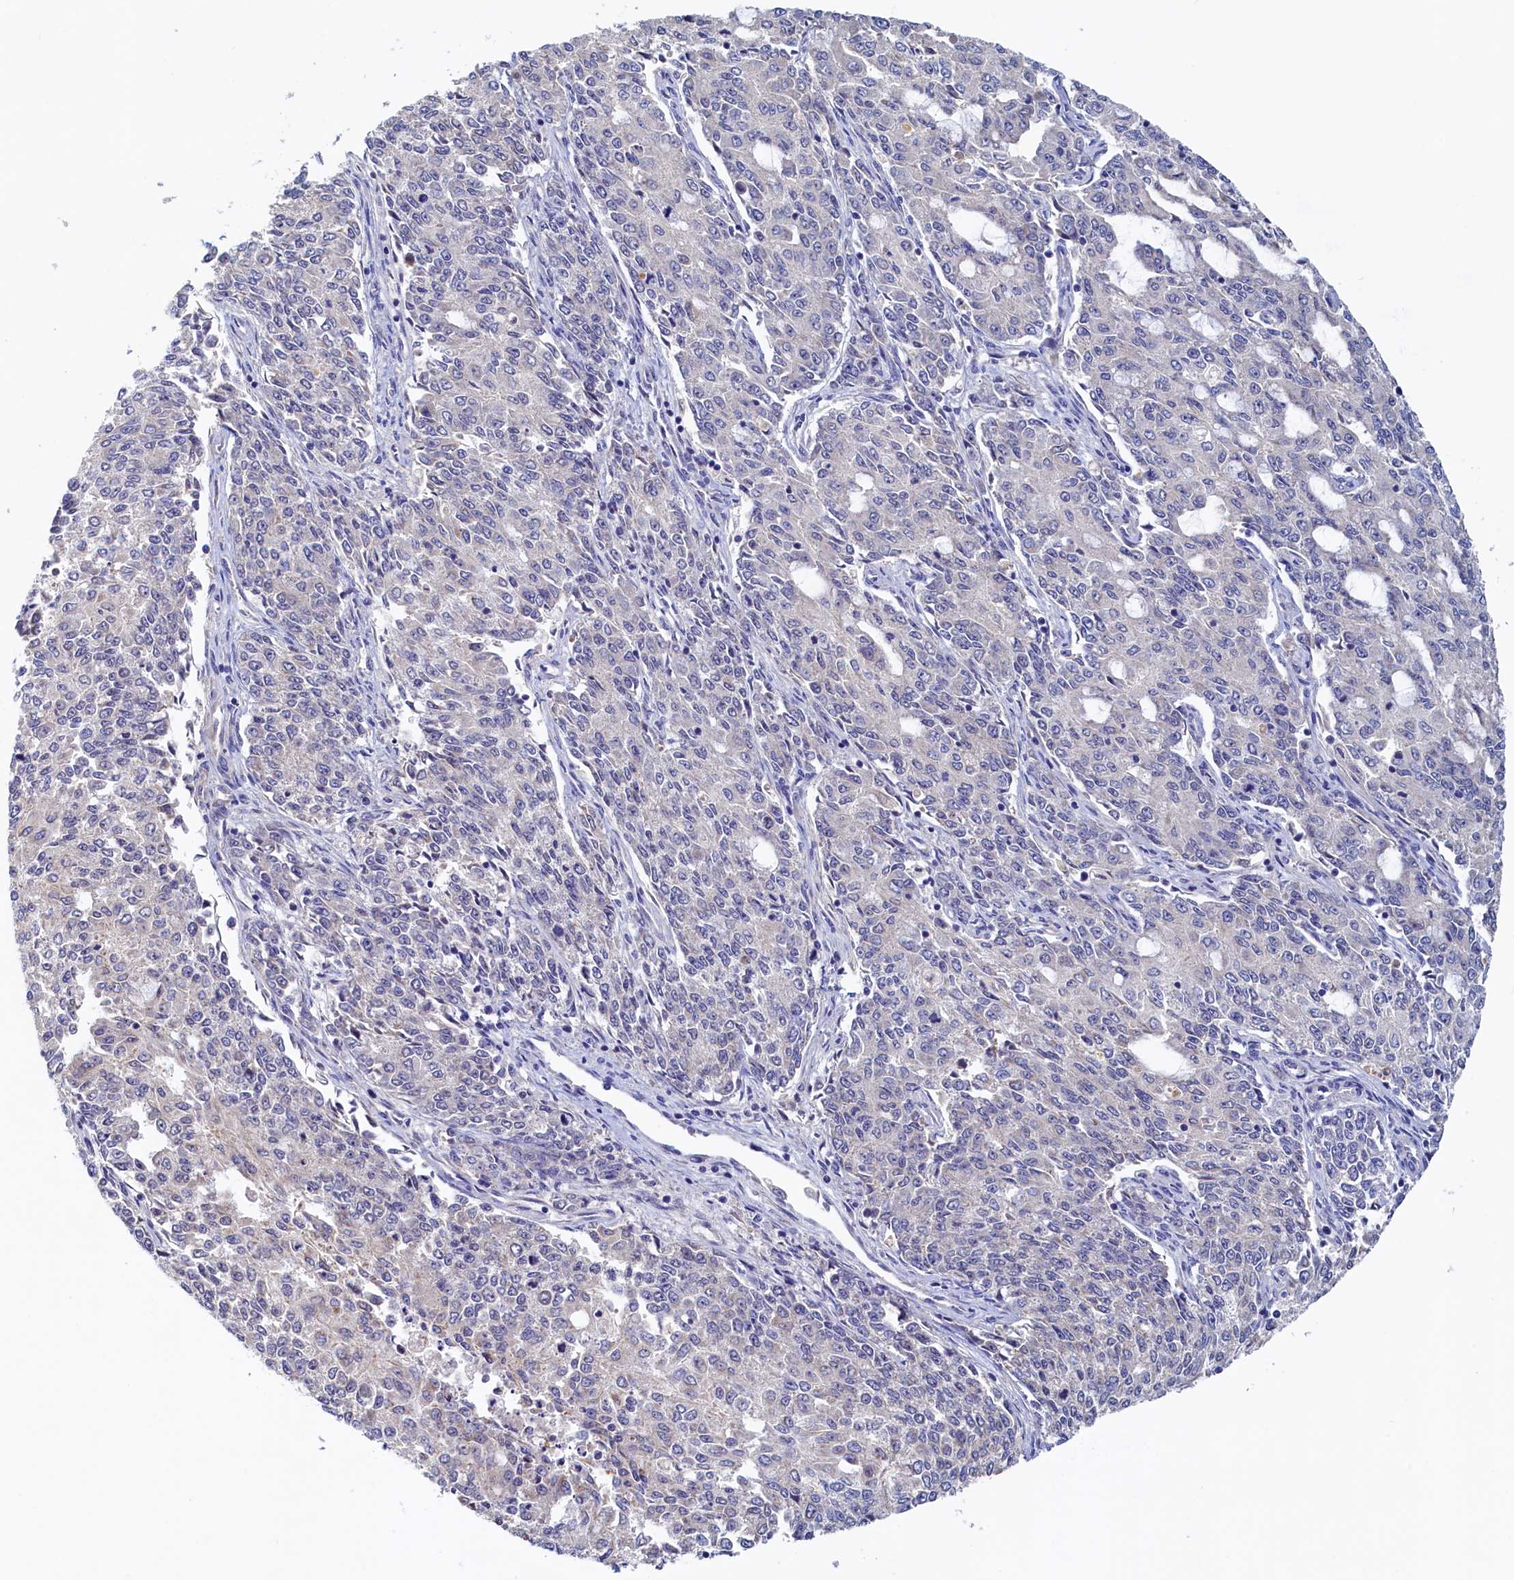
{"staining": {"intensity": "negative", "quantity": "none", "location": "none"}, "tissue": "endometrial cancer", "cell_type": "Tumor cells", "image_type": "cancer", "snomed": [{"axis": "morphology", "description": "Adenocarcinoma, NOS"}, {"axis": "topography", "description": "Endometrium"}], "caption": "A high-resolution photomicrograph shows immunohistochemistry staining of adenocarcinoma (endometrial), which exhibits no significant positivity in tumor cells.", "gene": "DTD1", "patient": {"sex": "female", "age": 50}}